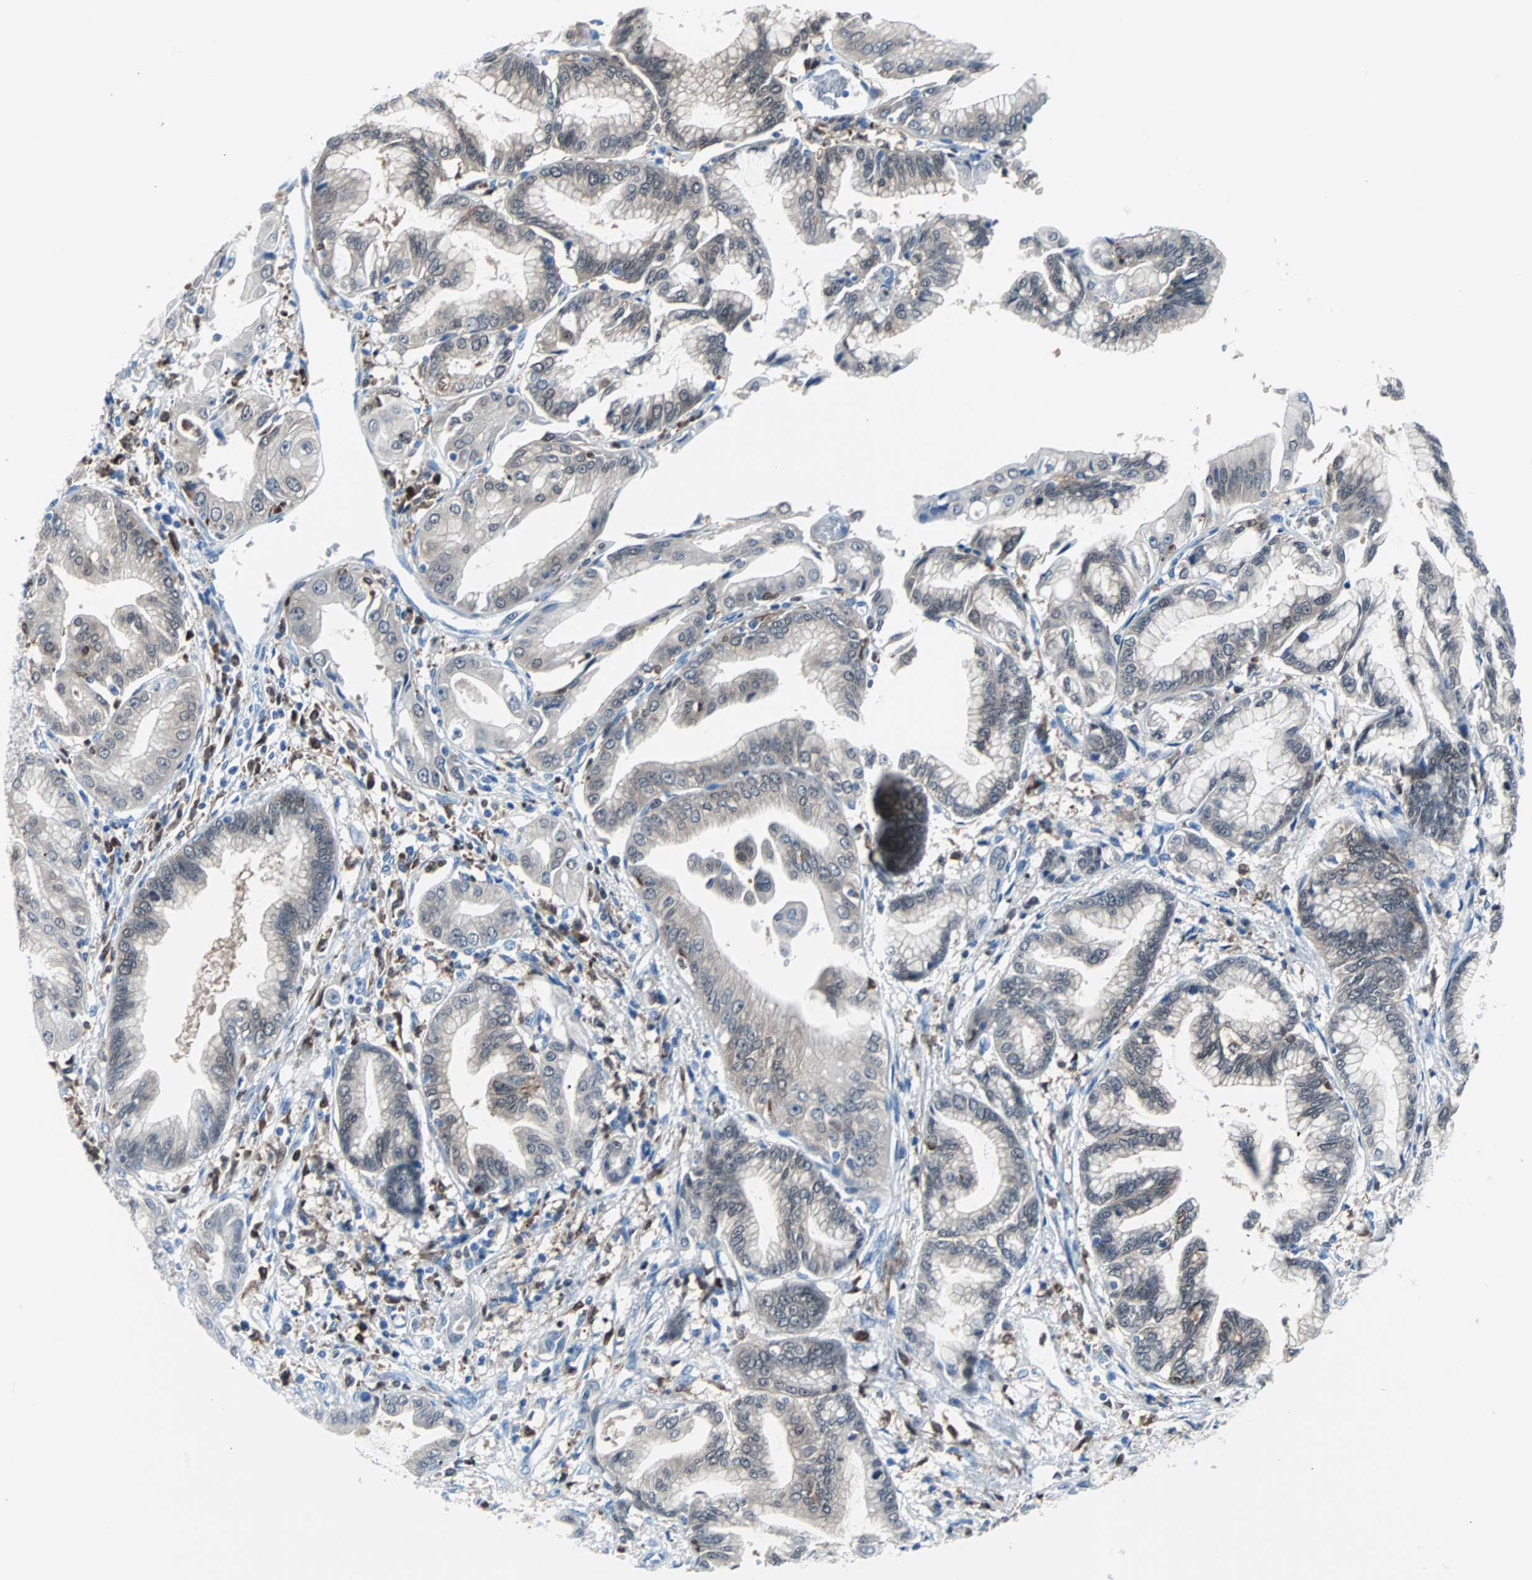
{"staining": {"intensity": "weak", "quantity": "<25%", "location": "cytoplasmic/membranous"}, "tissue": "pancreatic cancer", "cell_type": "Tumor cells", "image_type": "cancer", "snomed": [{"axis": "morphology", "description": "Adenocarcinoma, NOS"}, {"axis": "topography", "description": "Pancreas"}], "caption": "This is an immunohistochemistry (IHC) histopathology image of adenocarcinoma (pancreatic). There is no positivity in tumor cells.", "gene": "SYK", "patient": {"sex": "female", "age": 64}}